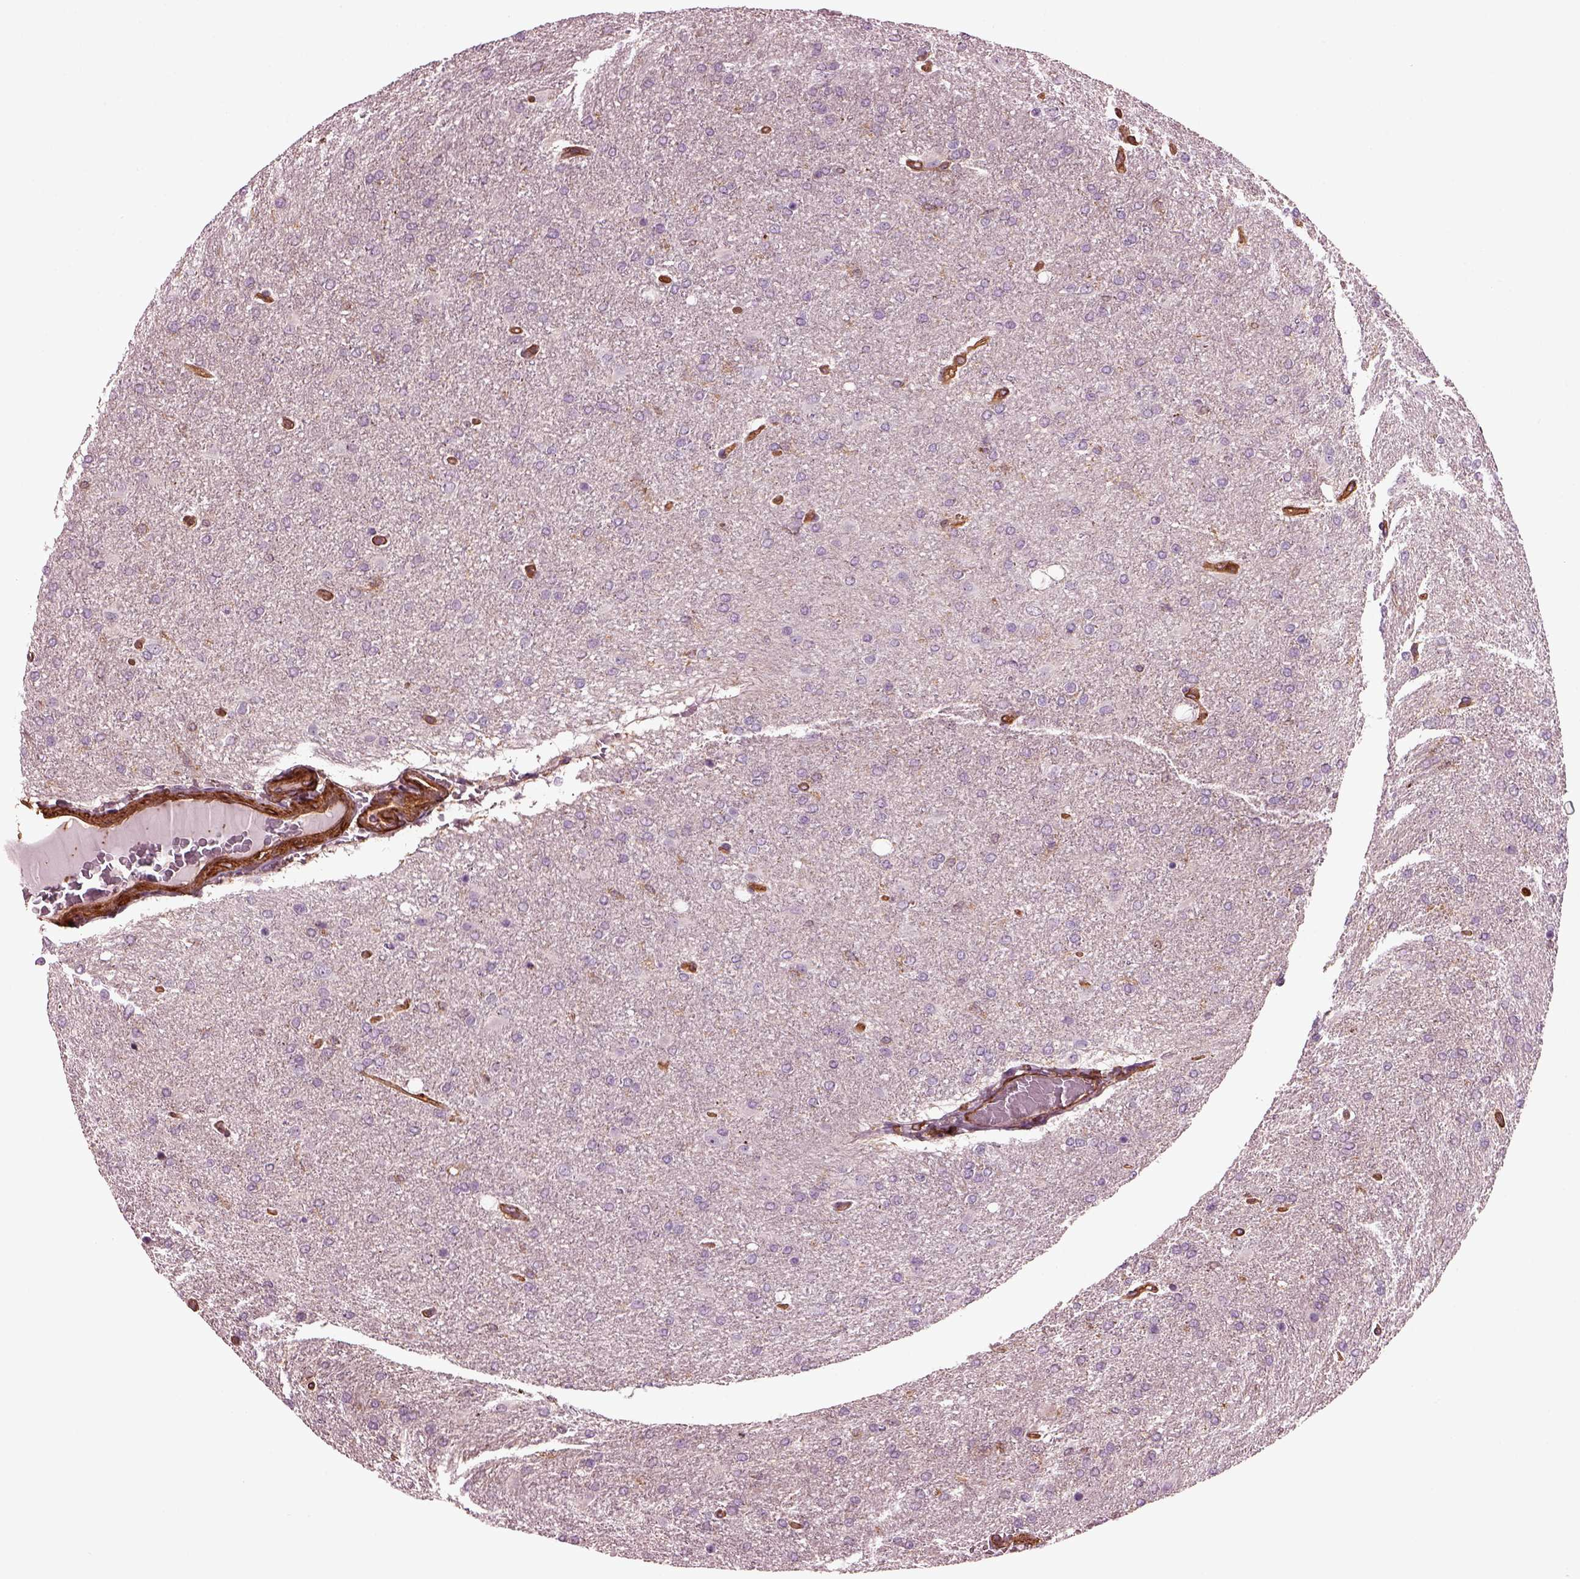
{"staining": {"intensity": "negative", "quantity": "none", "location": "none"}, "tissue": "glioma", "cell_type": "Tumor cells", "image_type": "cancer", "snomed": [{"axis": "morphology", "description": "Glioma, malignant, High grade"}, {"axis": "topography", "description": "Cerebral cortex"}], "caption": "High power microscopy image of an IHC photomicrograph of malignant glioma (high-grade), revealing no significant staining in tumor cells. Brightfield microscopy of immunohistochemistry stained with DAB (brown) and hematoxylin (blue), captured at high magnification.", "gene": "MYL6", "patient": {"sex": "male", "age": 70}}